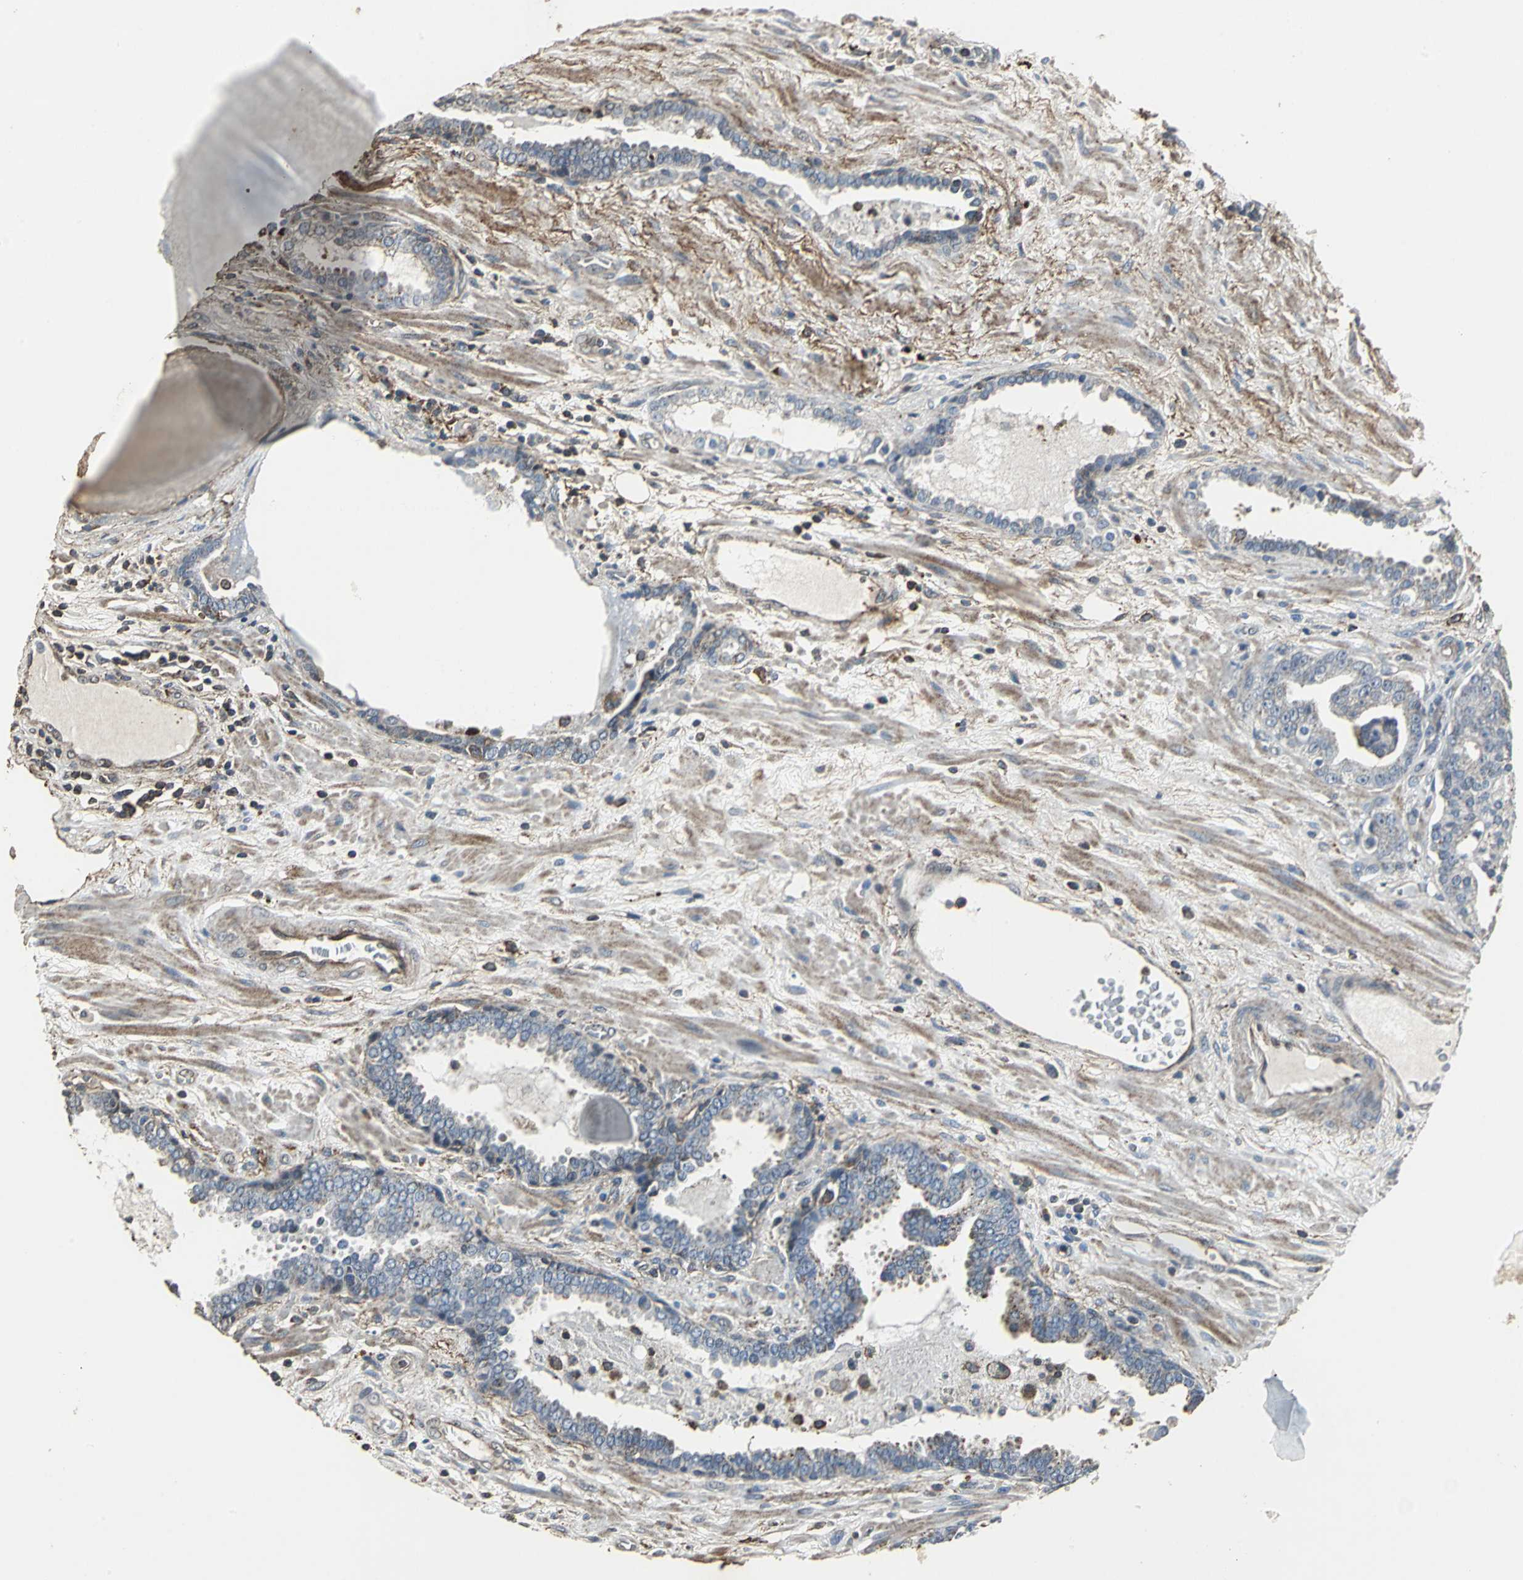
{"staining": {"intensity": "negative", "quantity": "none", "location": "none"}, "tissue": "prostate cancer", "cell_type": "Tumor cells", "image_type": "cancer", "snomed": [{"axis": "morphology", "description": "Adenocarcinoma, Low grade"}, {"axis": "topography", "description": "Prostate"}], "caption": "Protein analysis of prostate cancer (low-grade adenocarcinoma) shows no significant expression in tumor cells. (Stains: DAB immunohistochemistry (IHC) with hematoxylin counter stain, Microscopy: brightfield microscopy at high magnification).", "gene": "DNAJB4", "patient": {"sex": "male", "age": 63}}